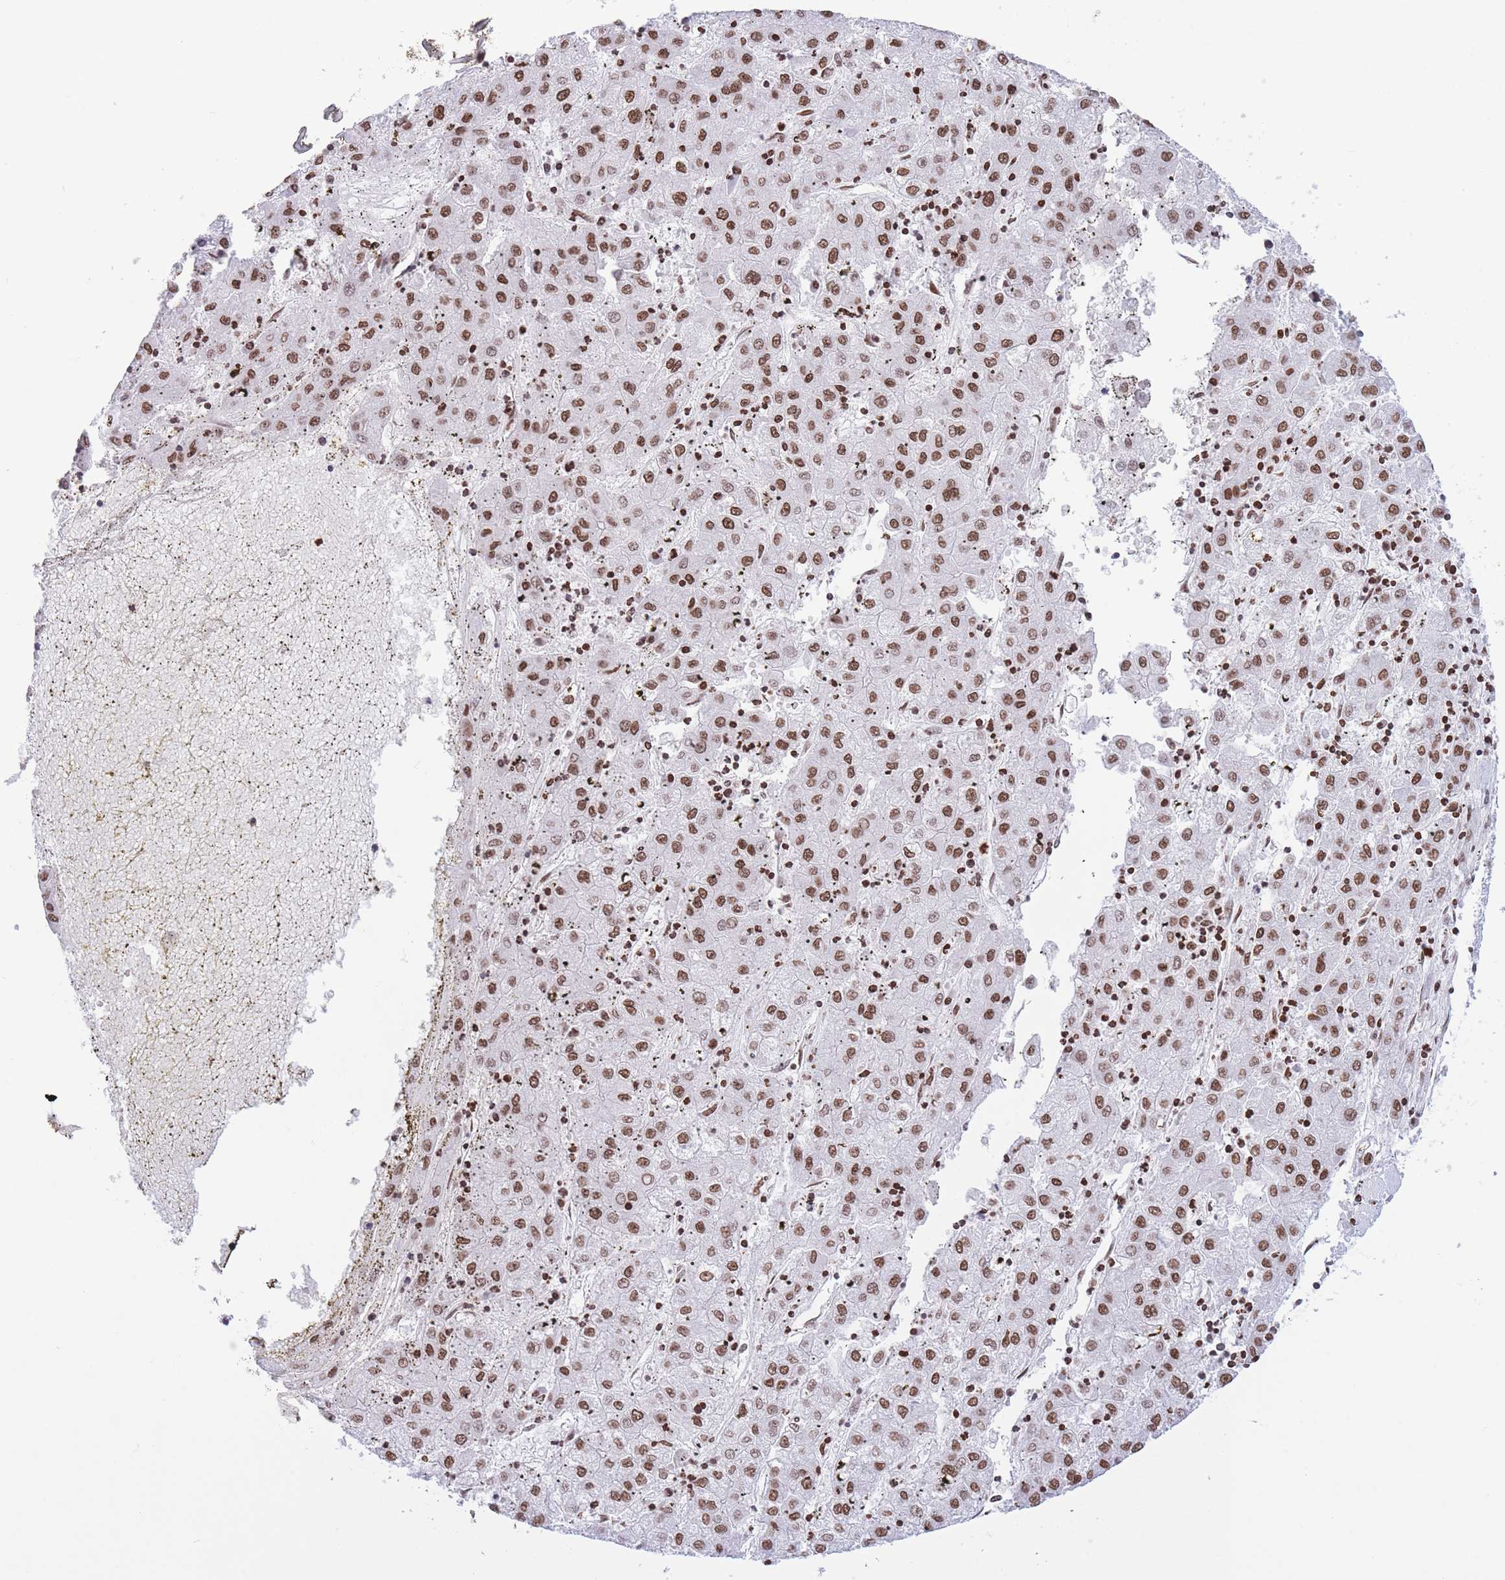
{"staining": {"intensity": "moderate", "quantity": ">75%", "location": "nuclear"}, "tissue": "liver cancer", "cell_type": "Tumor cells", "image_type": "cancer", "snomed": [{"axis": "morphology", "description": "Carcinoma, Hepatocellular, NOS"}, {"axis": "topography", "description": "Liver"}], "caption": "Liver hepatocellular carcinoma tissue demonstrates moderate nuclear expression in about >75% of tumor cells, visualized by immunohistochemistry.", "gene": "H2BC11", "patient": {"sex": "male", "age": 72}}